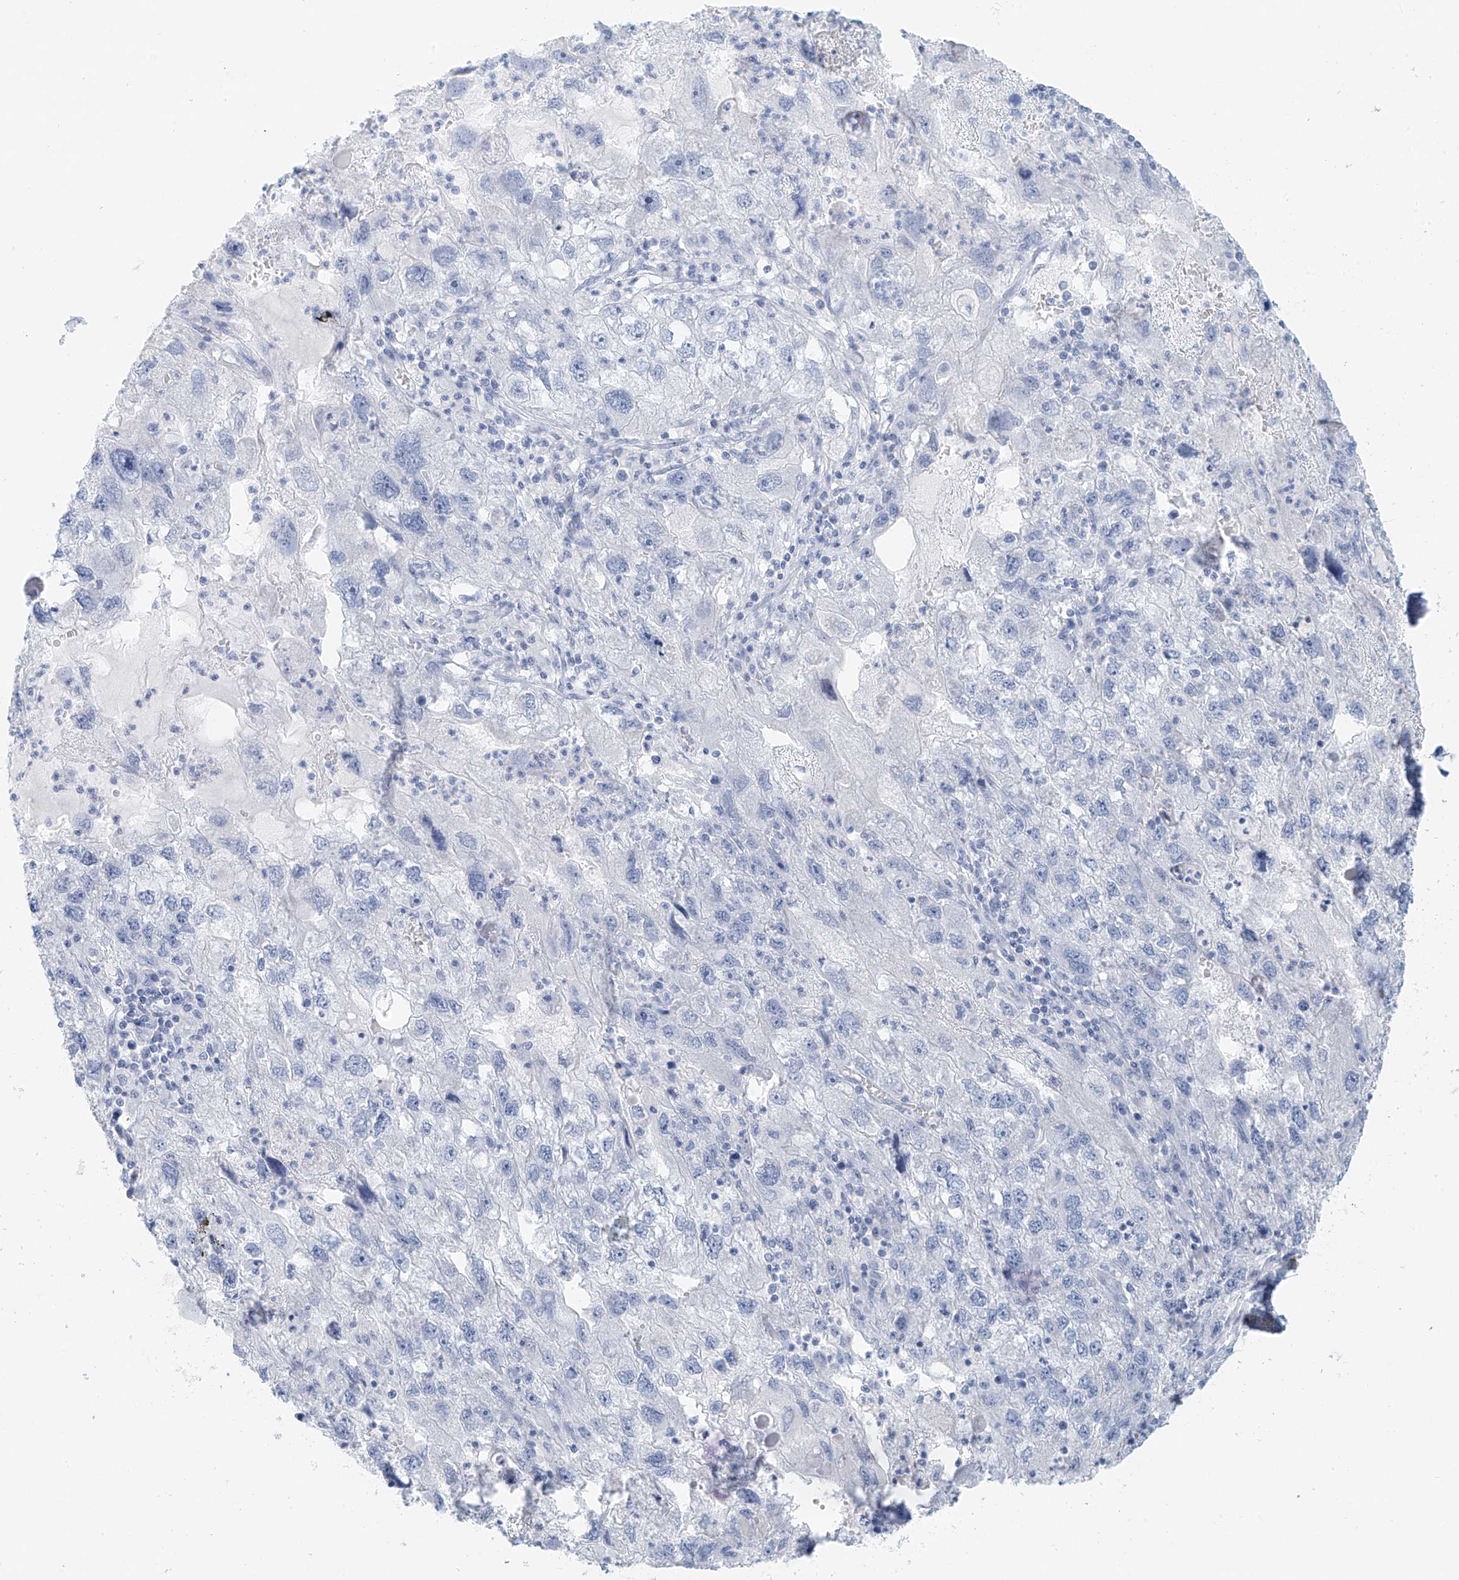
{"staining": {"intensity": "negative", "quantity": "none", "location": "none"}, "tissue": "endometrial cancer", "cell_type": "Tumor cells", "image_type": "cancer", "snomed": [{"axis": "morphology", "description": "Adenocarcinoma, NOS"}, {"axis": "topography", "description": "Endometrium"}], "caption": "The image shows no staining of tumor cells in endometrial cancer (adenocarcinoma).", "gene": "UST", "patient": {"sex": "female", "age": 49}}